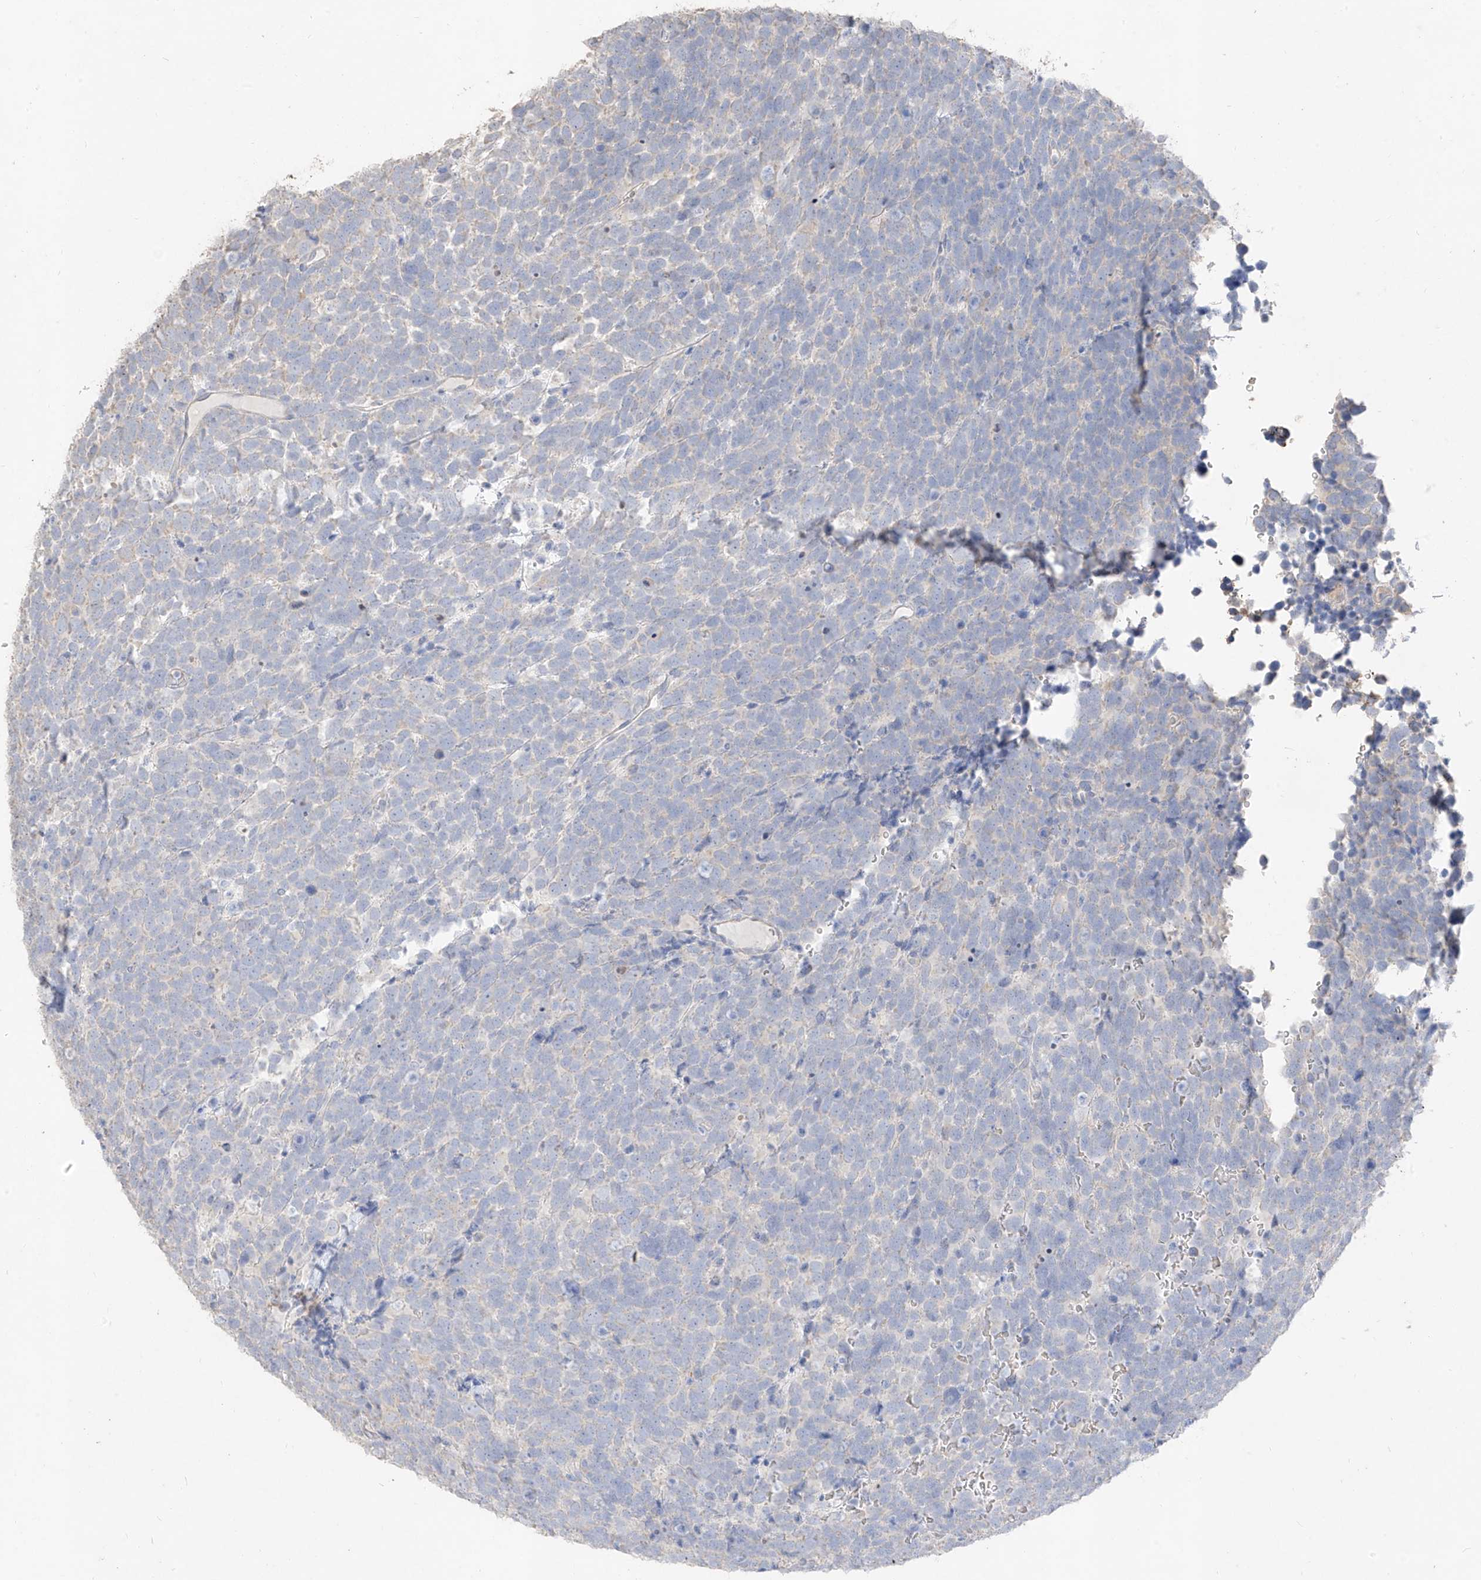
{"staining": {"intensity": "negative", "quantity": "none", "location": "none"}, "tissue": "urothelial cancer", "cell_type": "Tumor cells", "image_type": "cancer", "snomed": [{"axis": "morphology", "description": "Urothelial carcinoma, High grade"}, {"axis": "topography", "description": "Urinary bladder"}], "caption": "Tumor cells show no significant staining in urothelial cancer.", "gene": "ZZEF1", "patient": {"sex": "female", "age": 82}}